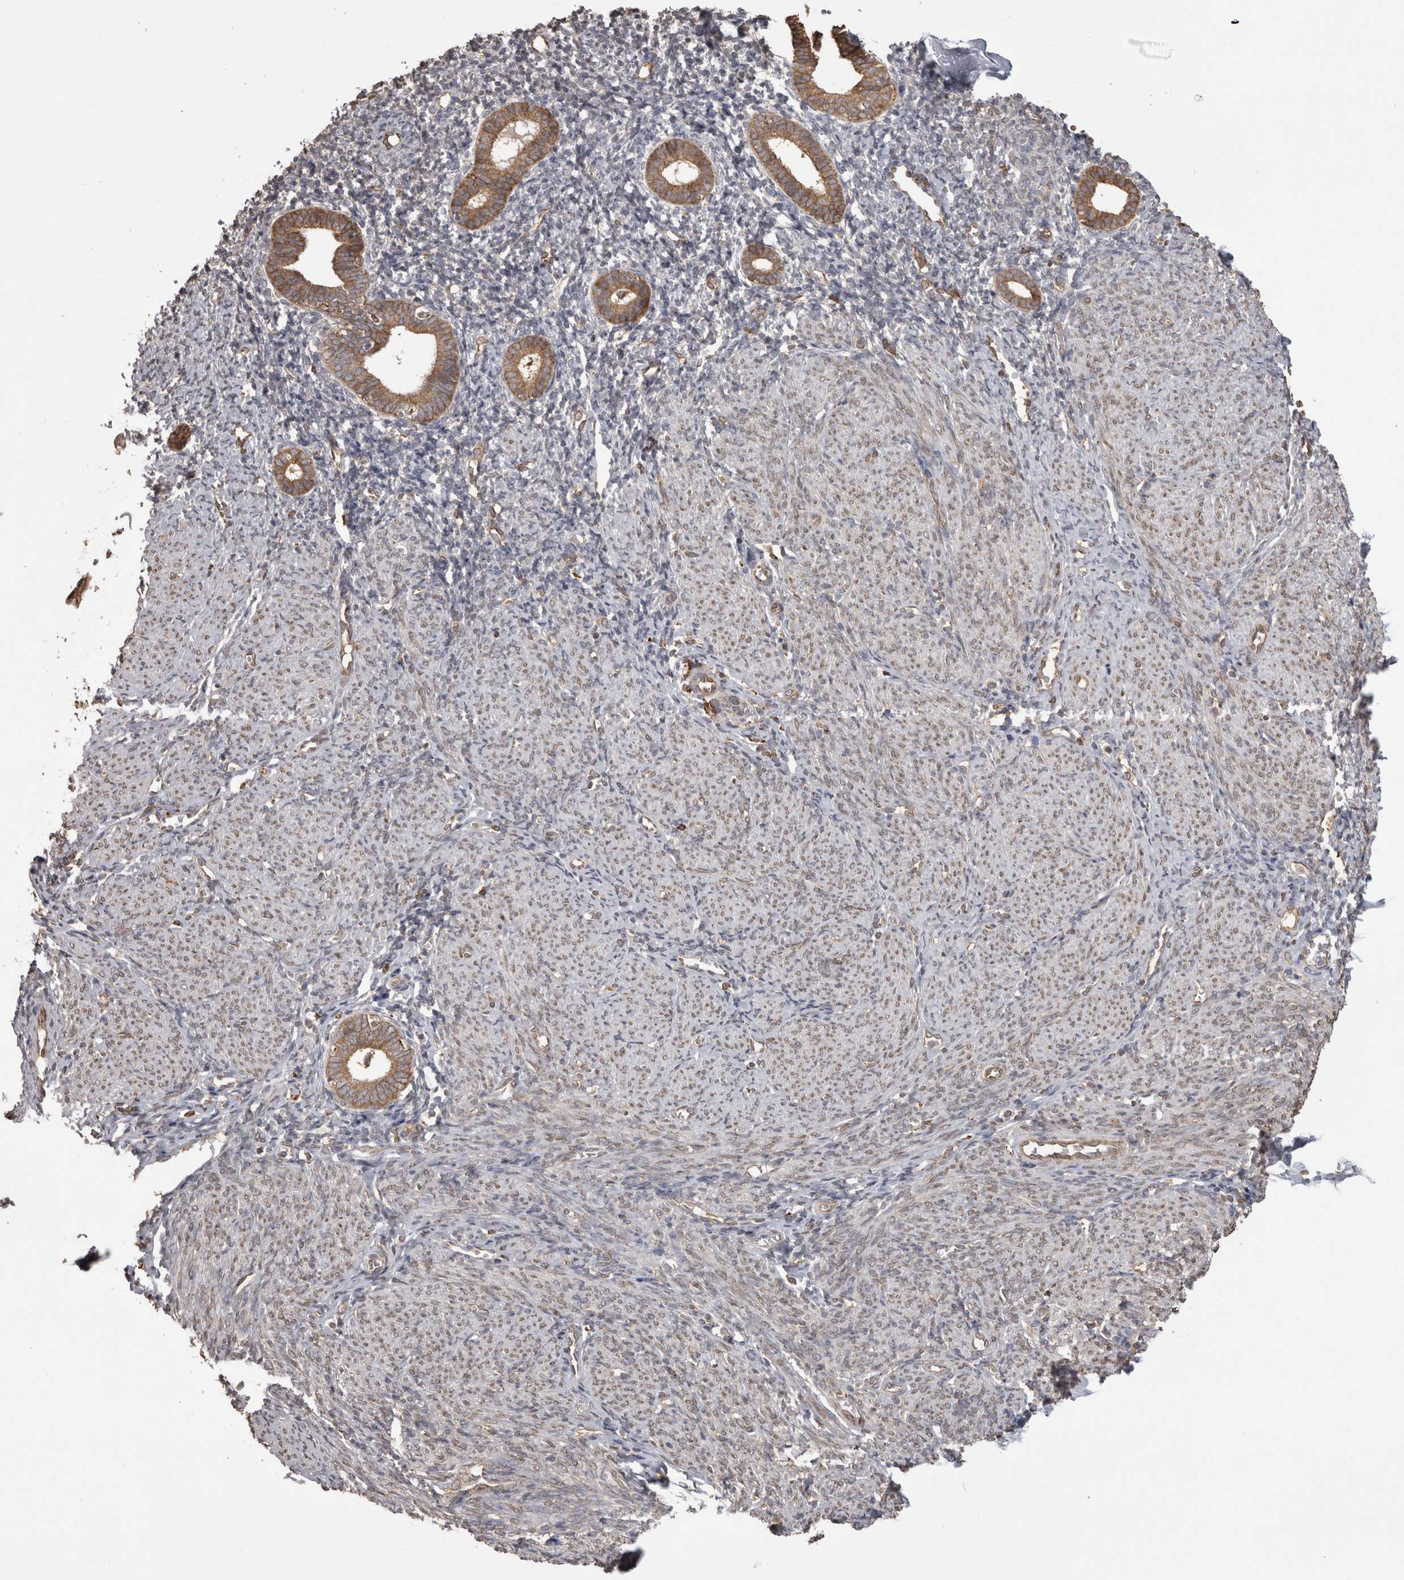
{"staining": {"intensity": "weak", "quantity": "<25%", "location": "cytoplasmic/membranous"}, "tissue": "endometrium", "cell_type": "Cells in endometrial stroma", "image_type": "normal", "snomed": [{"axis": "morphology", "description": "Normal tissue, NOS"}, {"axis": "morphology", "description": "Adenocarcinoma, NOS"}, {"axis": "topography", "description": "Endometrium"}], "caption": "Human endometrium stained for a protein using immunohistochemistry (IHC) displays no expression in cells in endometrial stroma.", "gene": "PON2", "patient": {"sex": "female", "age": 57}}